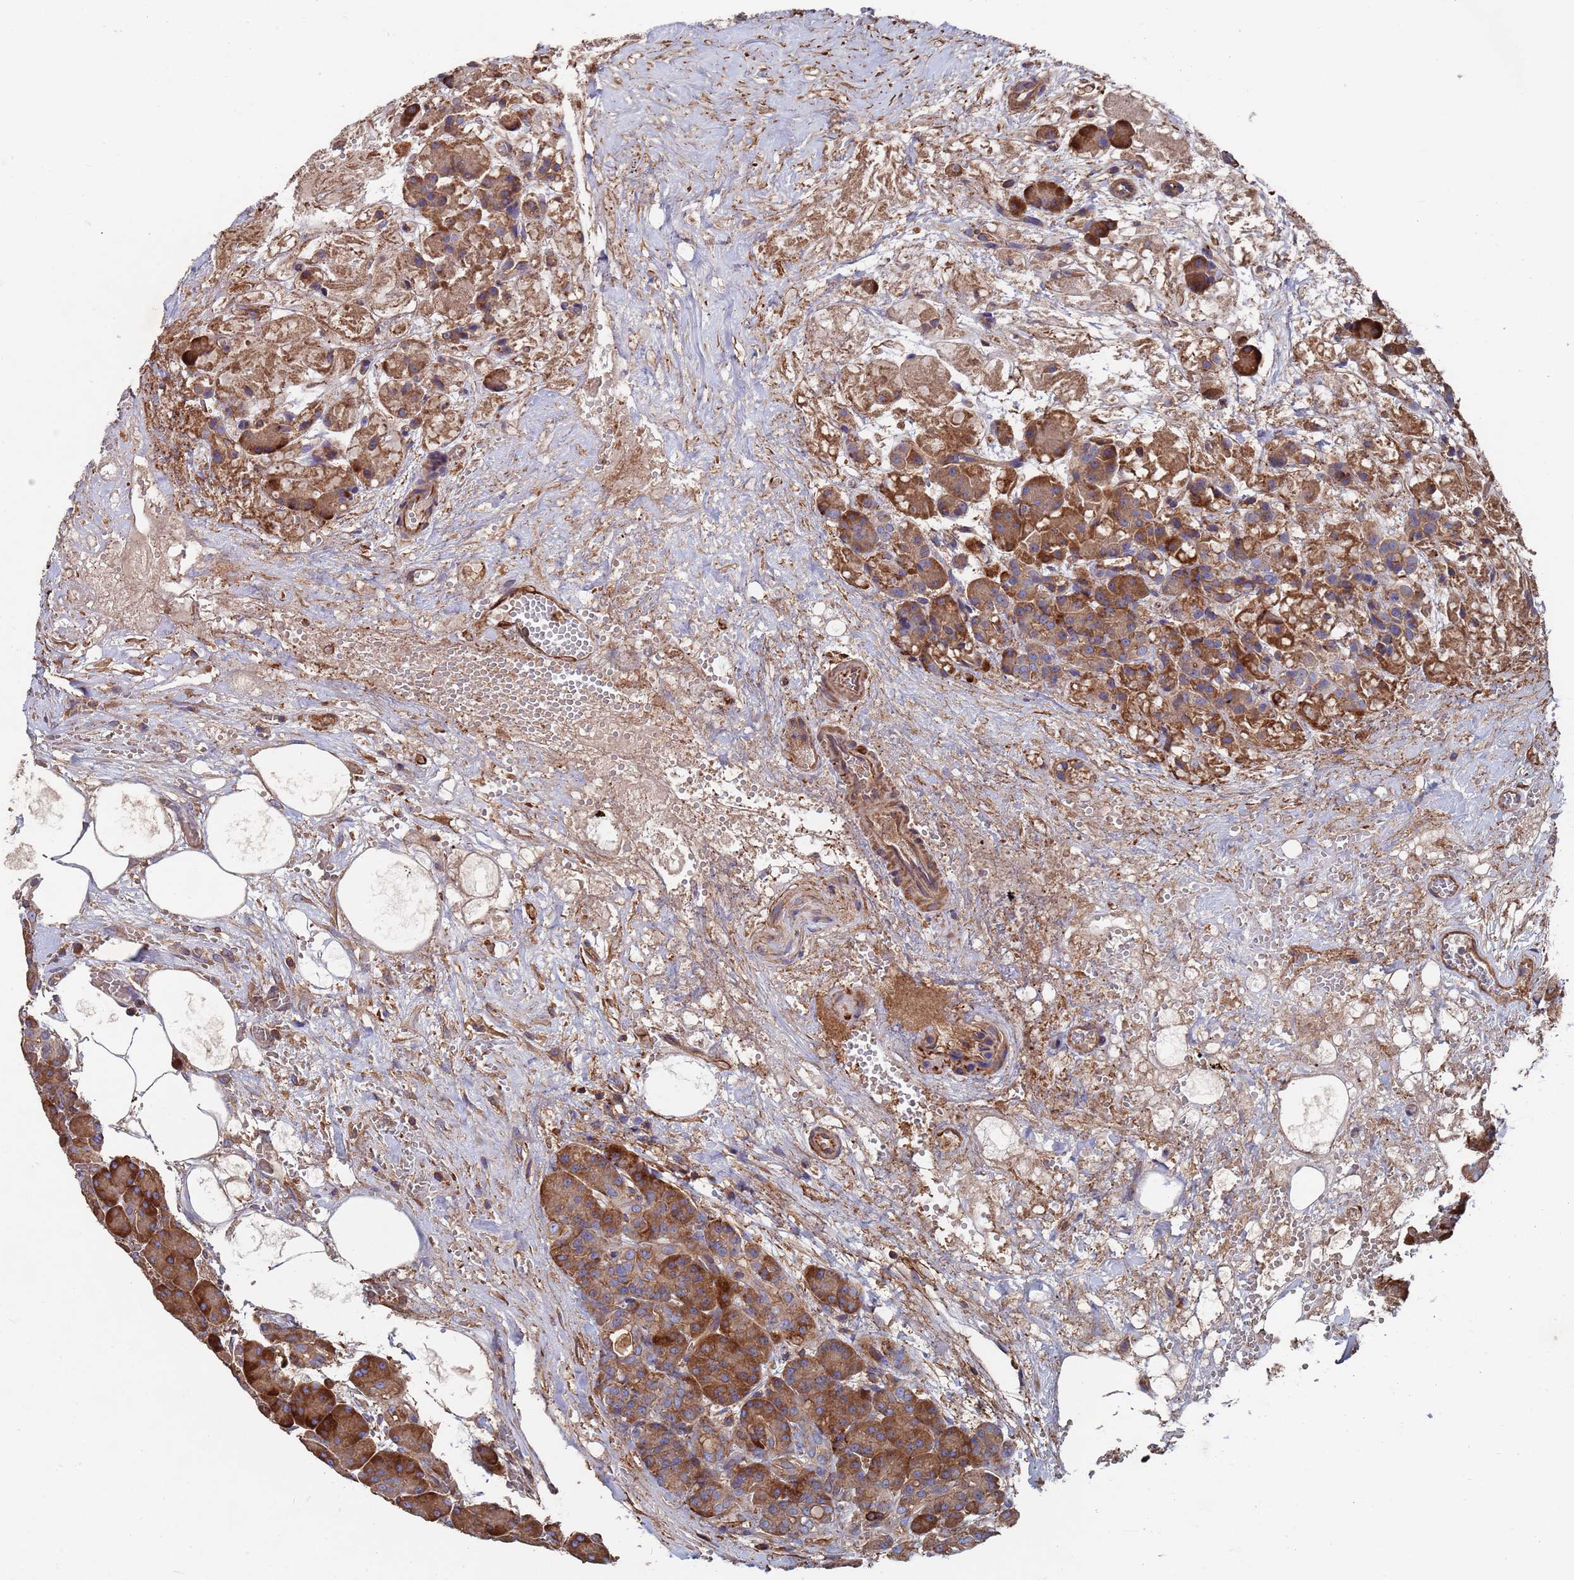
{"staining": {"intensity": "strong", "quantity": "25%-75%", "location": "cytoplasmic/membranous"}, "tissue": "pancreas", "cell_type": "Exocrine glandular cells", "image_type": "normal", "snomed": [{"axis": "morphology", "description": "Normal tissue, NOS"}, {"axis": "topography", "description": "Pancreas"}], "caption": "This is a histology image of IHC staining of unremarkable pancreas, which shows strong staining in the cytoplasmic/membranous of exocrine glandular cells.", "gene": "PYCR1", "patient": {"sex": "male", "age": 63}}